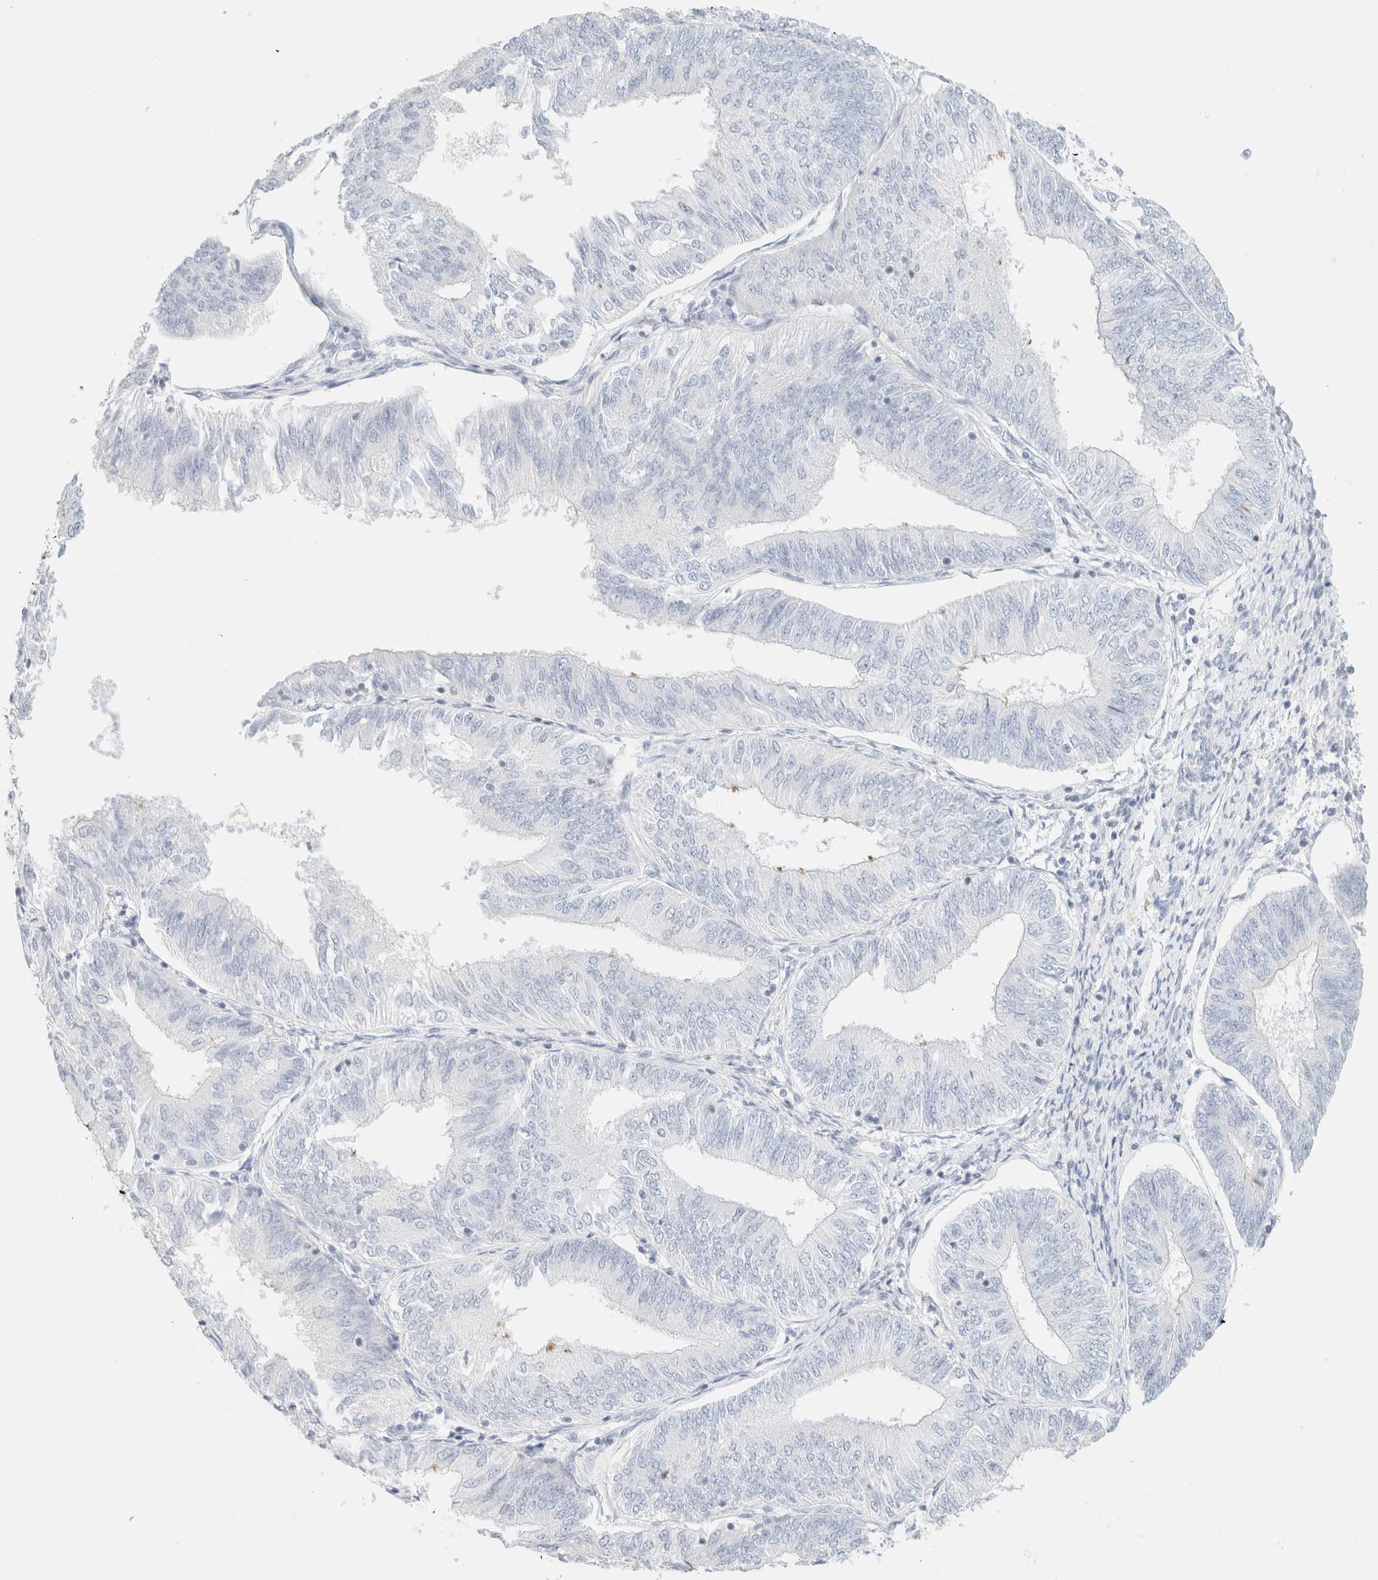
{"staining": {"intensity": "negative", "quantity": "none", "location": "none"}, "tissue": "endometrial cancer", "cell_type": "Tumor cells", "image_type": "cancer", "snomed": [{"axis": "morphology", "description": "Adenocarcinoma, NOS"}, {"axis": "topography", "description": "Endometrium"}], "caption": "Histopathology image shows no significant protein expression in tumor cells of endometrial cancer. Nuclei are stained in blue.", "gene": "IKZF3", "patient": {"sex": "female", "age": 58}}